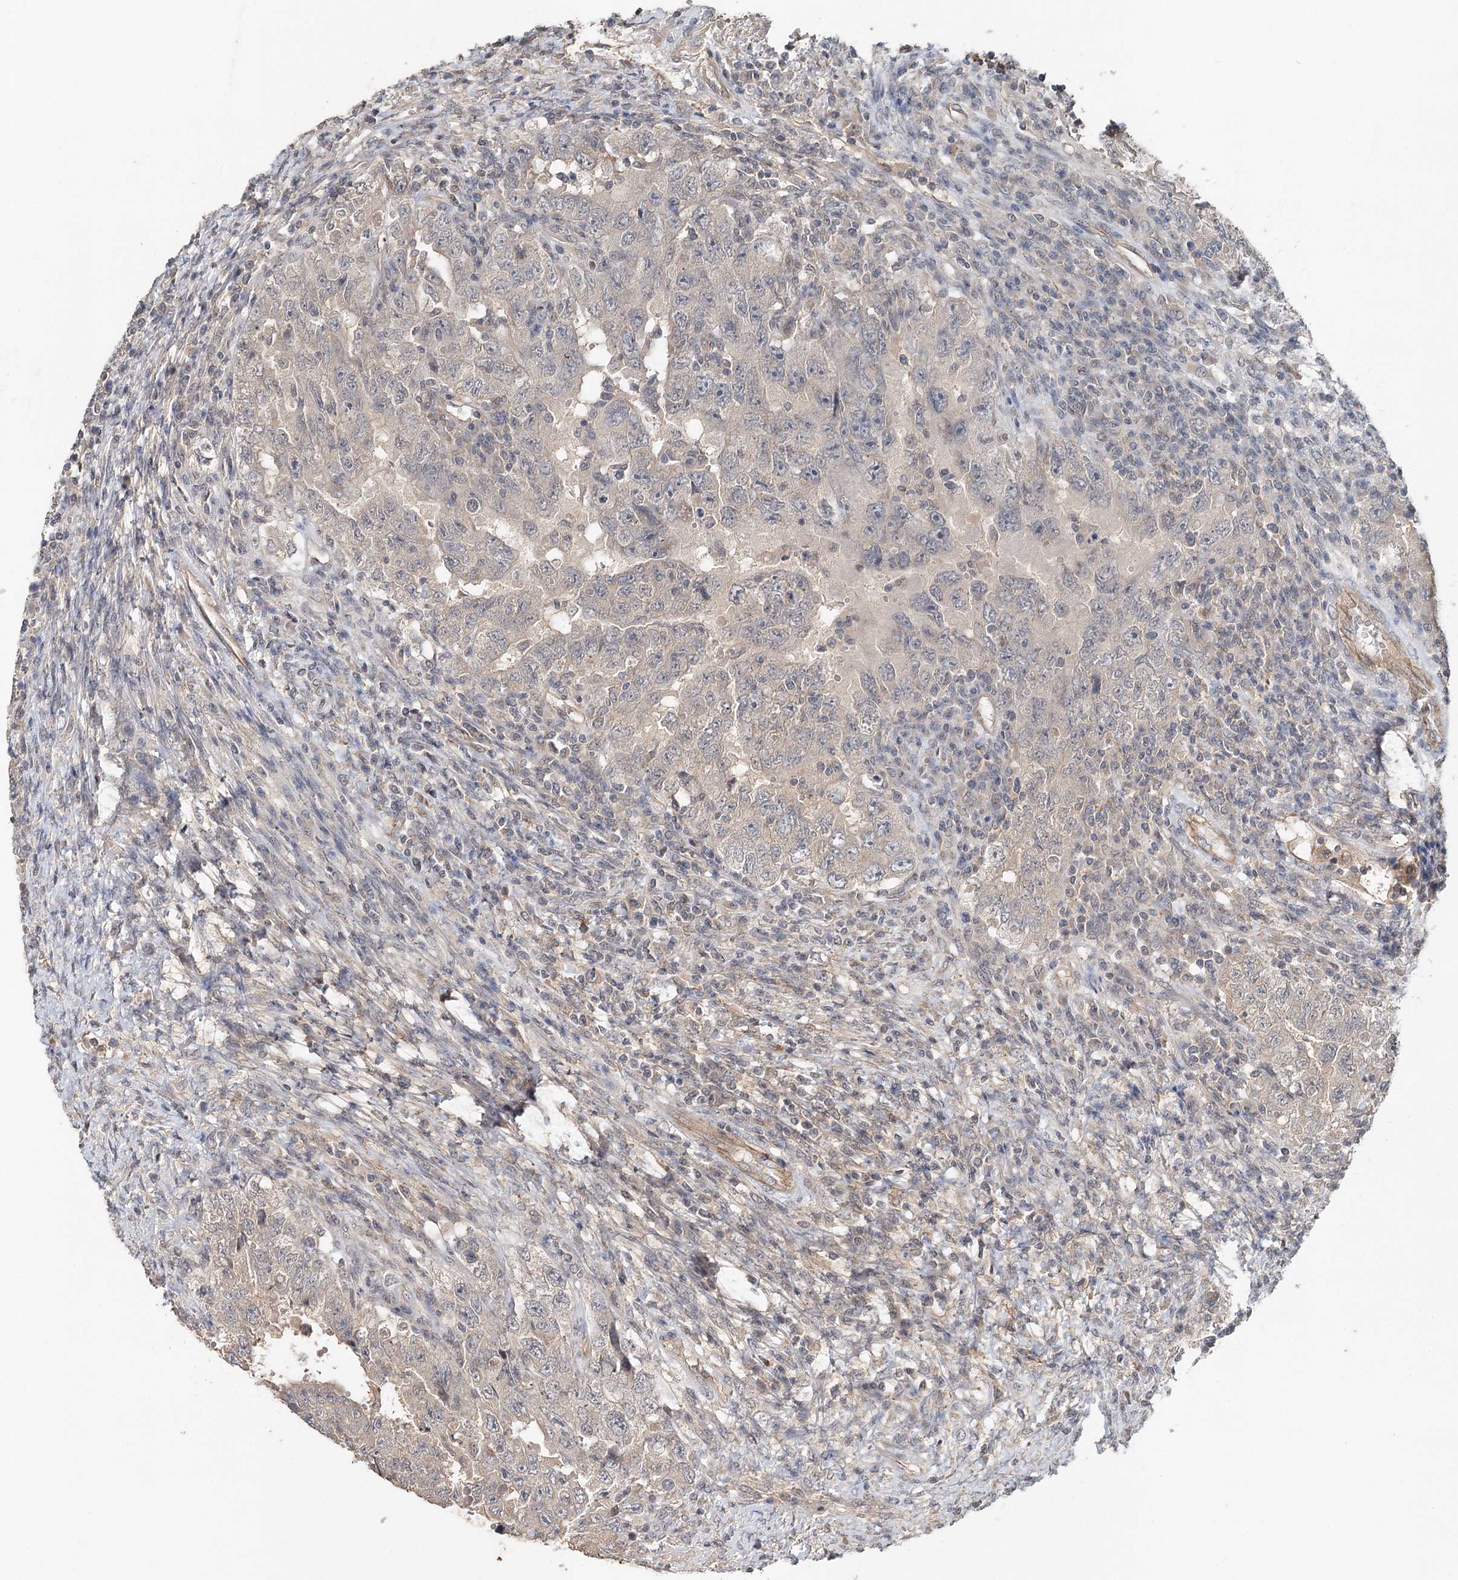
{"staining": {"intensity": "weak", "quantity": "<25%", "location": "cytoplasmic/membranous"}, "tissue": "testis cancer", "cell_type": "Tumor cells", "image_type": "cancer", "snomed": [{"axis": "morphology", "description": "Carcinoma, Embryonal, NOS"}, {"axis": "topography", "description": "Testis"}], "caption": "DAB immunohistochemical staining of embryonal carcinoma (testis) shows no significant staining in tumor cells.", "gene": "SYNPO", "patient": {"sex": "male", "age": 26}}